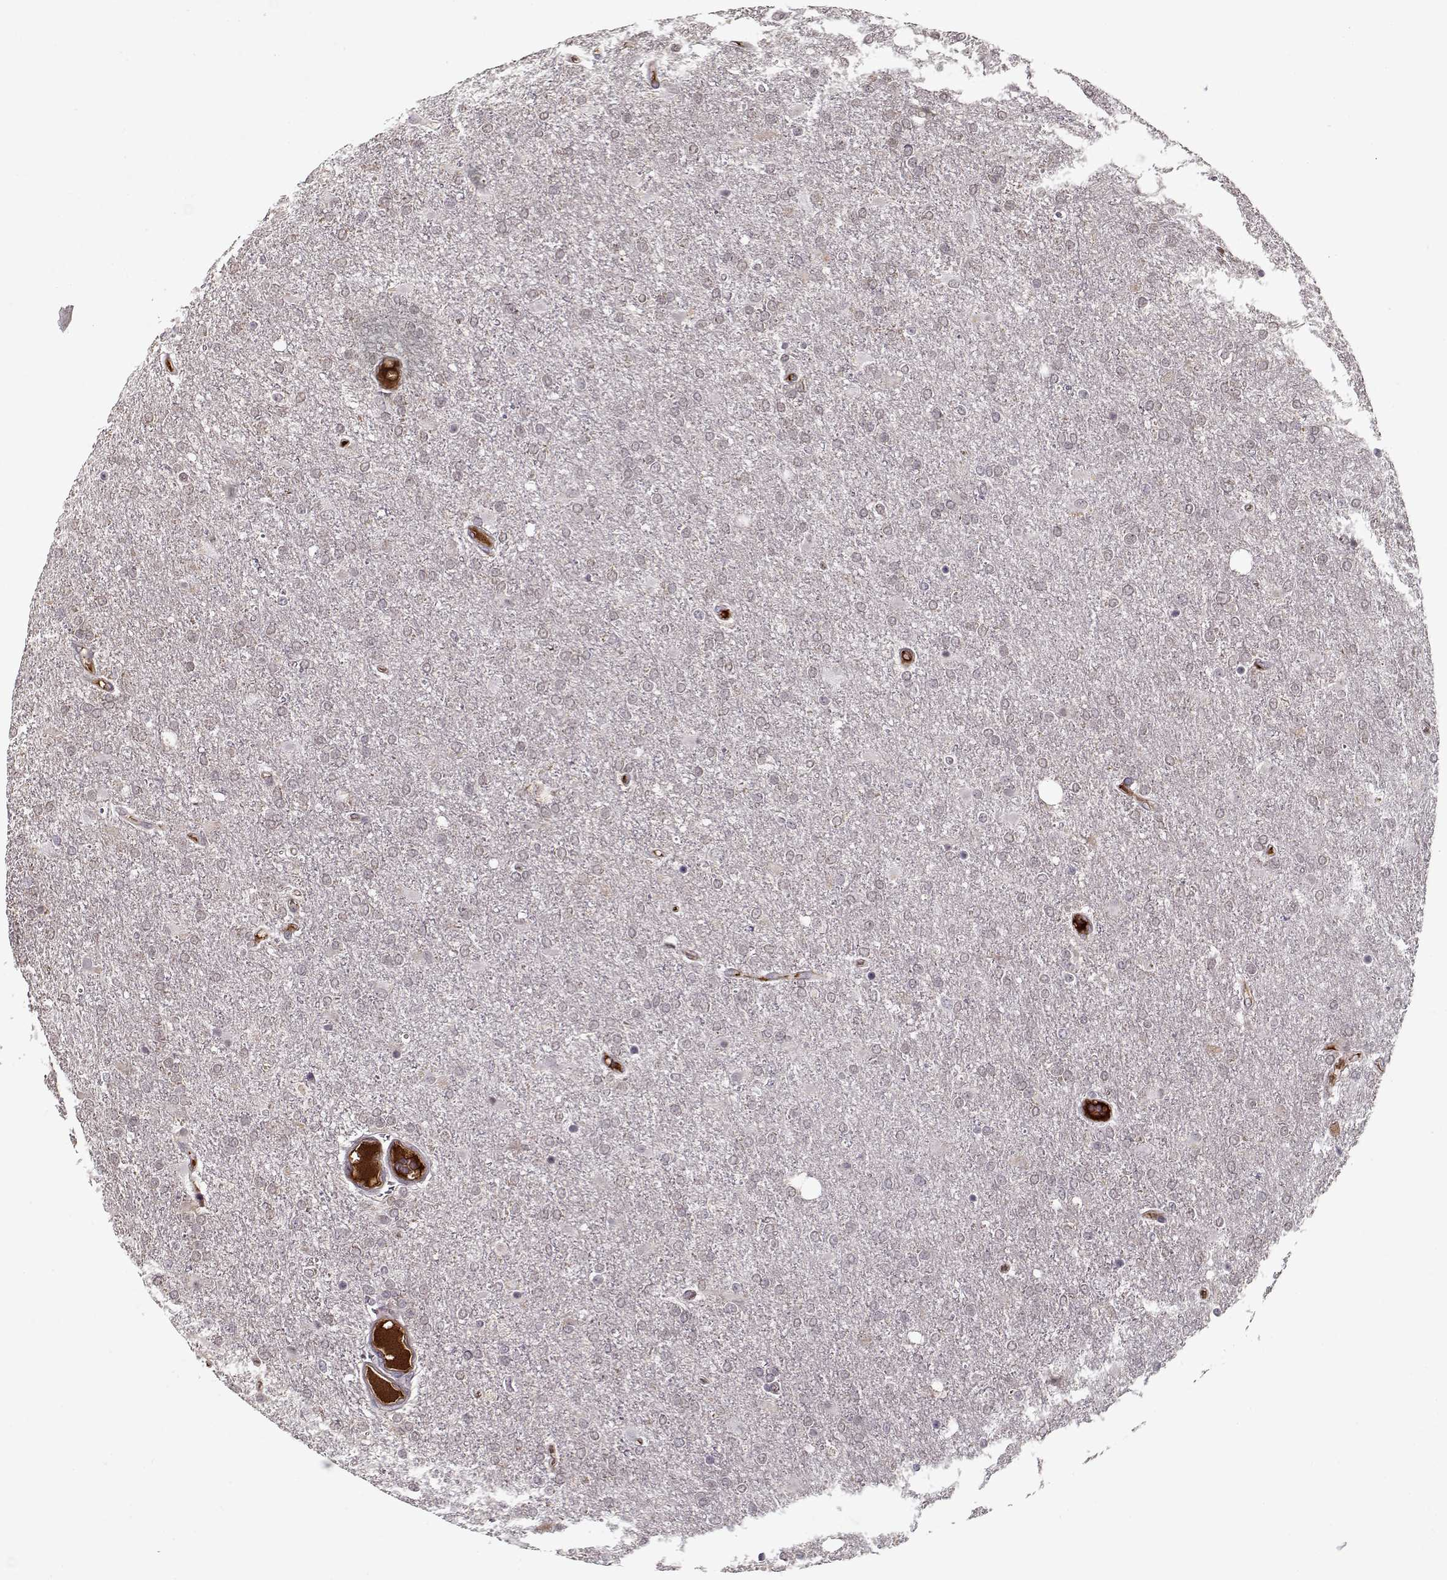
{"staining": {"intensity": "negative", "quantity": "none", "location": "none"}, "tissue": "glioma", "cell_type": "Tumor cells", "image_type": "cancer", "snomed": [{"axis": "morphology", "description": "Glioma, malignant, High grade"}, {"axis": "topography", "description": "Cerebral cortex"}], "caption": "This is a image of immunohistochemistry staining of glioma, which shows no staining in tumor cells.", "gene": "AFM", "patient": {"sex": "male", "age": 70}}